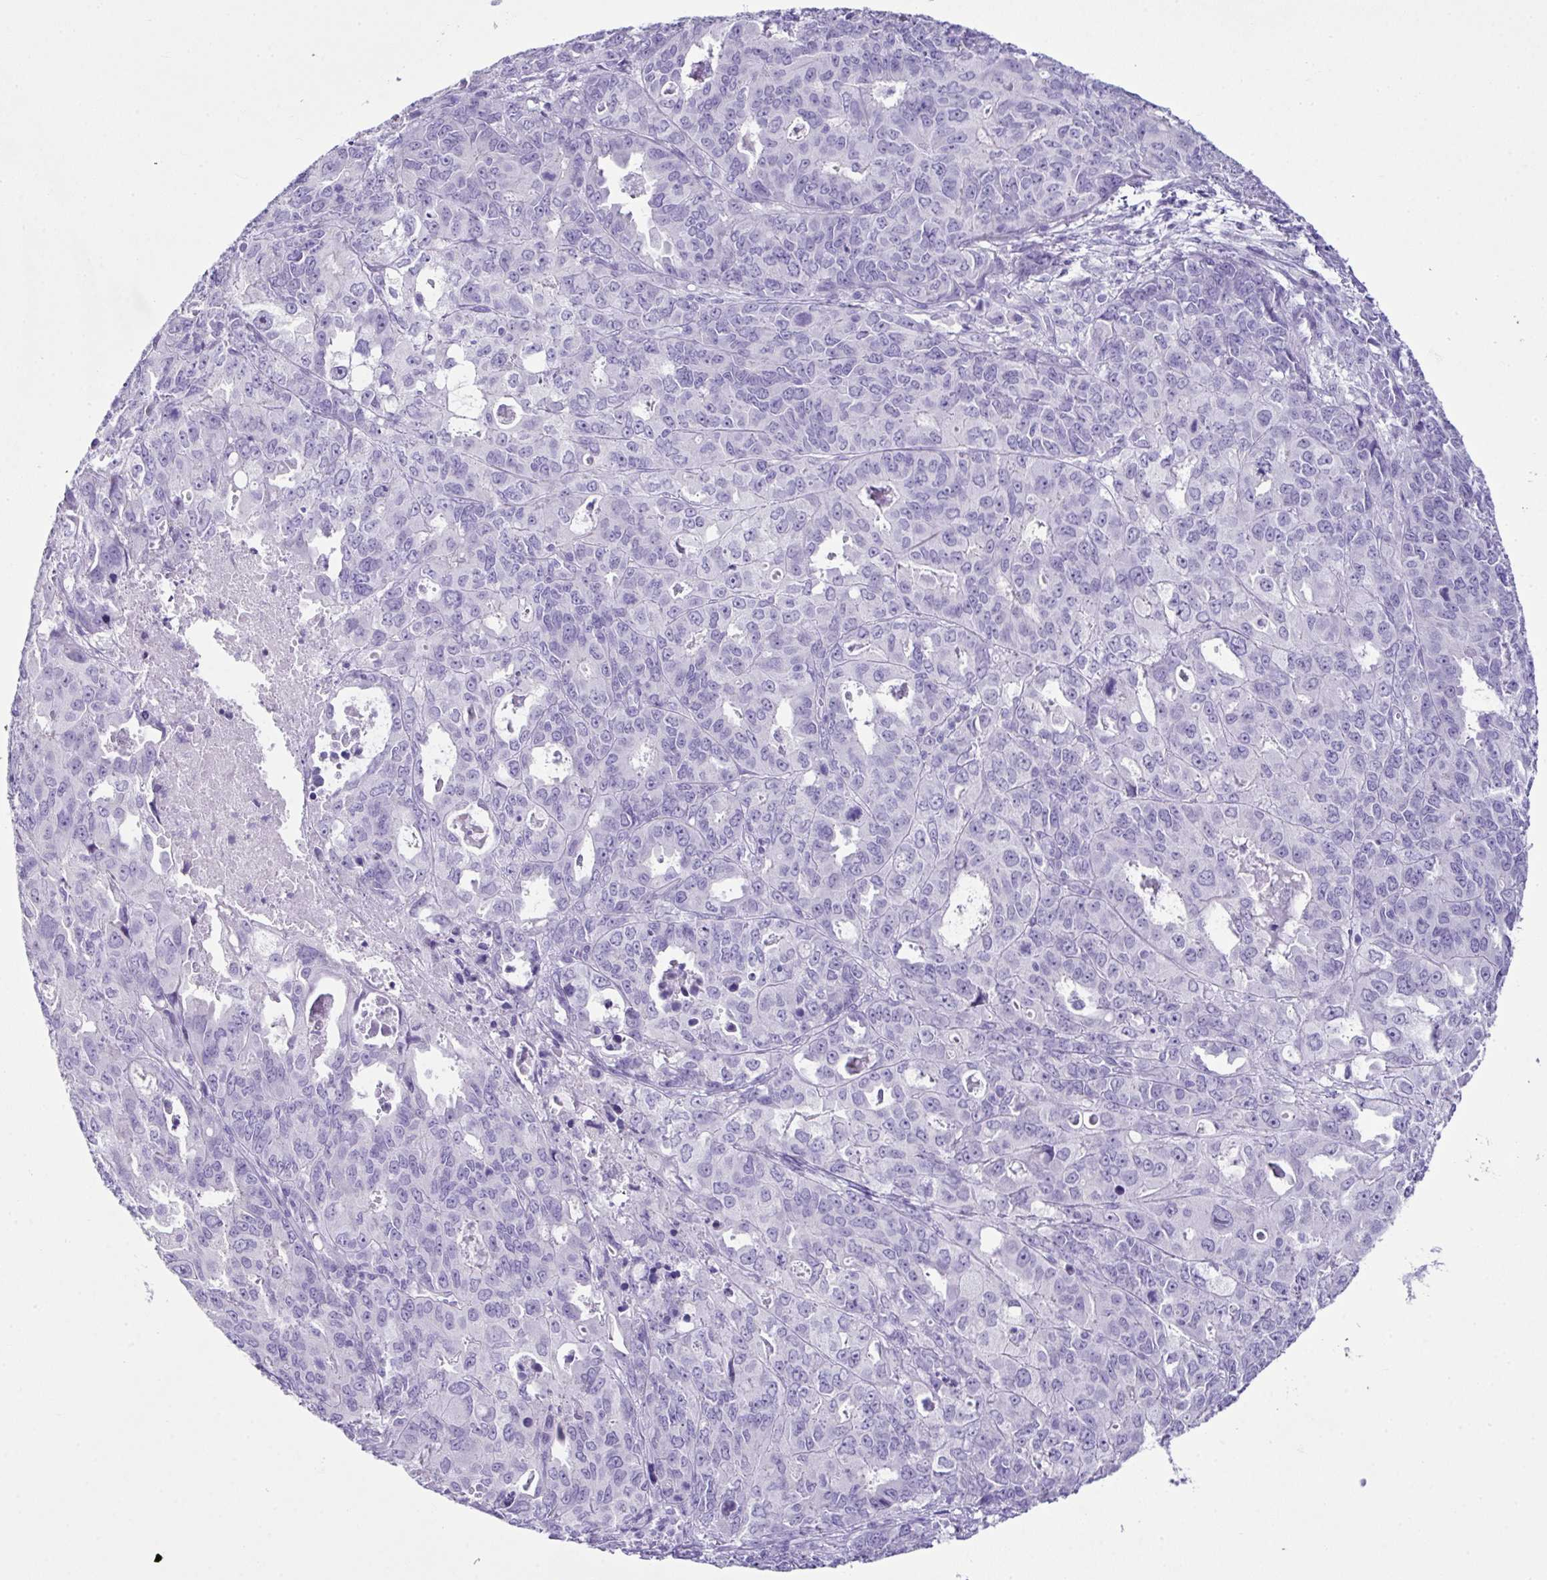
{"staining": {"intensity": "negative", "quantity": "none", "location": "none"}, "tissue": "endometrial cancer", "cell_type": "Tumor cells", "image_type": "cancer", "snomed": [{"axis": "morphology", "description": "Adenocarcinoma, NOS"}, {"axis": "topography", "description": "Uterus"}], "caption": "A high-resolution histopathology image shows immunohistochemistry (IHC) staining of endometrial cancer, which exhibits no significant positivity in tumor cells. (Brightfield microscopy of DAB (3,3'-diaminobenzidine) IHC at high magnification).", "gene": "LGALS4", "patient": {"sex": "female", "age": 79}}